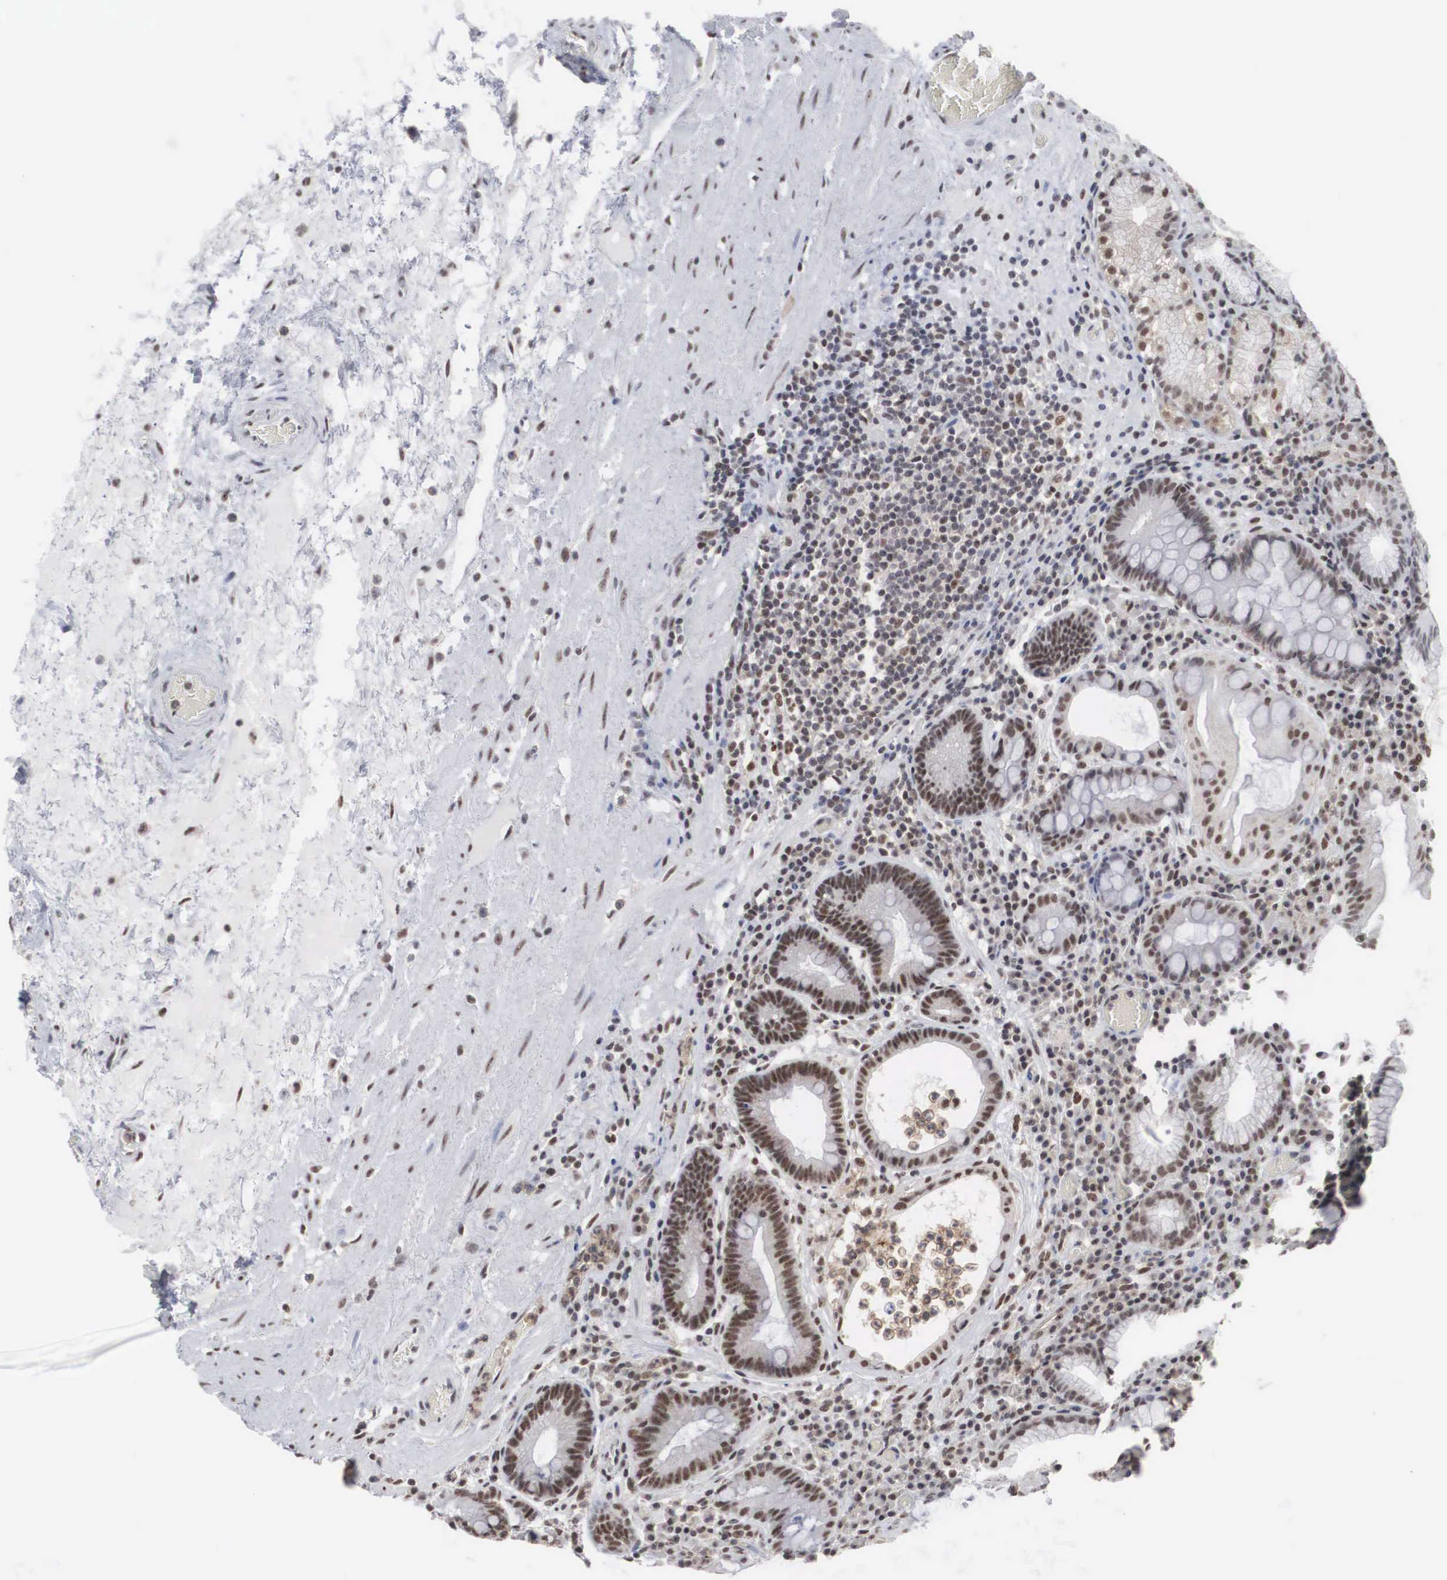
{"staining": {"intensity": "weak", "quantity": "25%-75%", "location": "cytoplasmic/membranous,nuclear"}, "tissue": "stomach", "cell_type": "Glandular cells", "image_type": "normal", "snomed": [{"axis": "morphology", "description": "Normal tissue, NOS"}, {"axis": "topography", "description": "Stomach, lower"}, {"axis": "topography", "description": "Duodenum"}], "caption": "Glandular cells reveal low levels of weak cytoplasmic/membranous,nuclear positivity in approximately 25%-75% of cells in unremarkable stomach.", "gene": "AUTS2", "patient": {"sex": "male", "age": 84}}